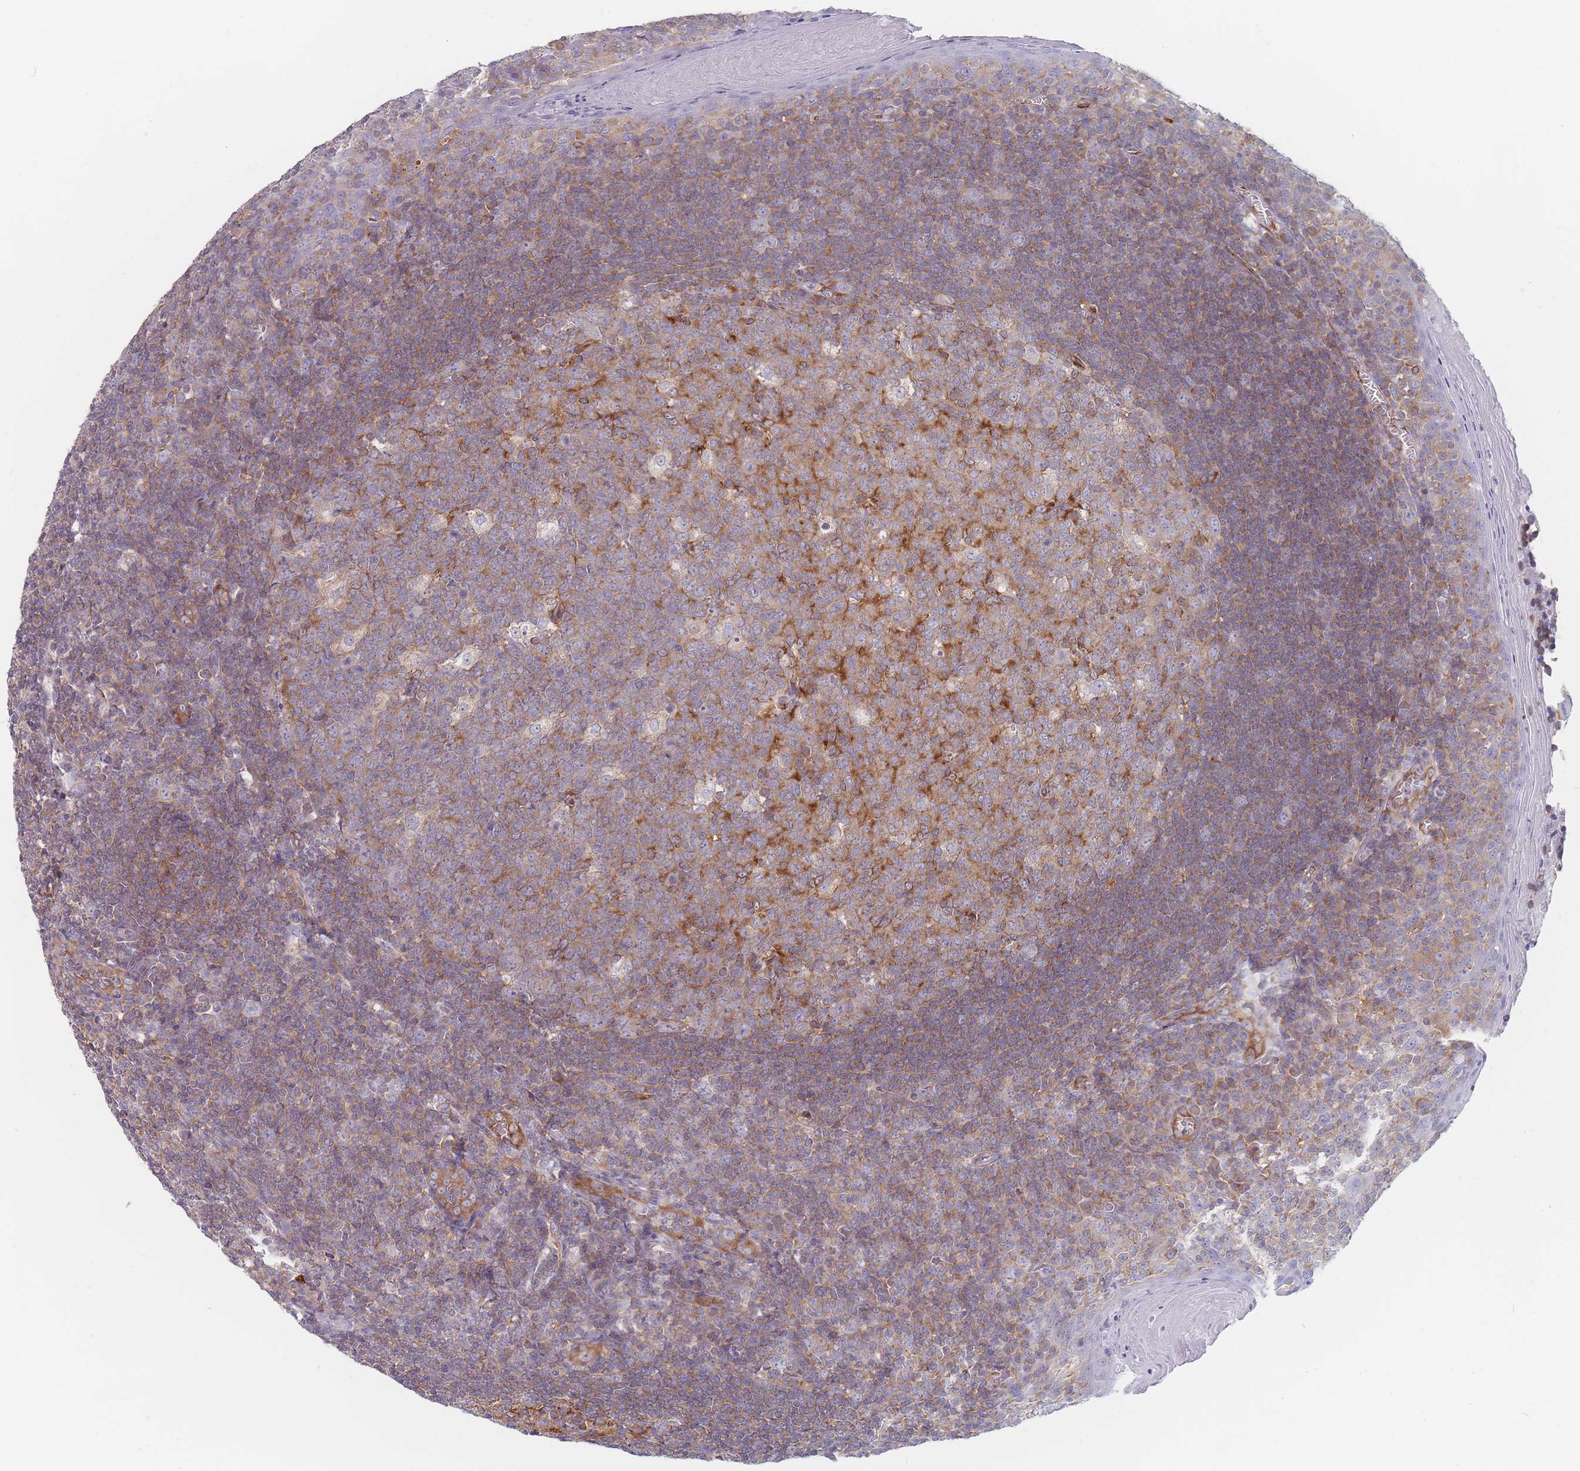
{"staining": {"intensity": "moderate", "quantity": ">75%", "location": "cytoplasmic/membranous"}, "tissue": "tonsil", "cell_type": "Germinal center cells", "image_type": "normal", "snomed": [{"axis": "morphology", "description": "Normal tissue, NOS"}, {"axis": "topography", "description": "Tonsil"}], "caption": "DAB immunohistochemical staining of benign human tonsil displays moderate cytoplasmic/membranous protein staining in about >75% of germinal center cells. The protein is shown in brown color, while the nuclei are stained blue.", "gene": "MAP1S", "patient": {"sex": "male", "age": 27}}